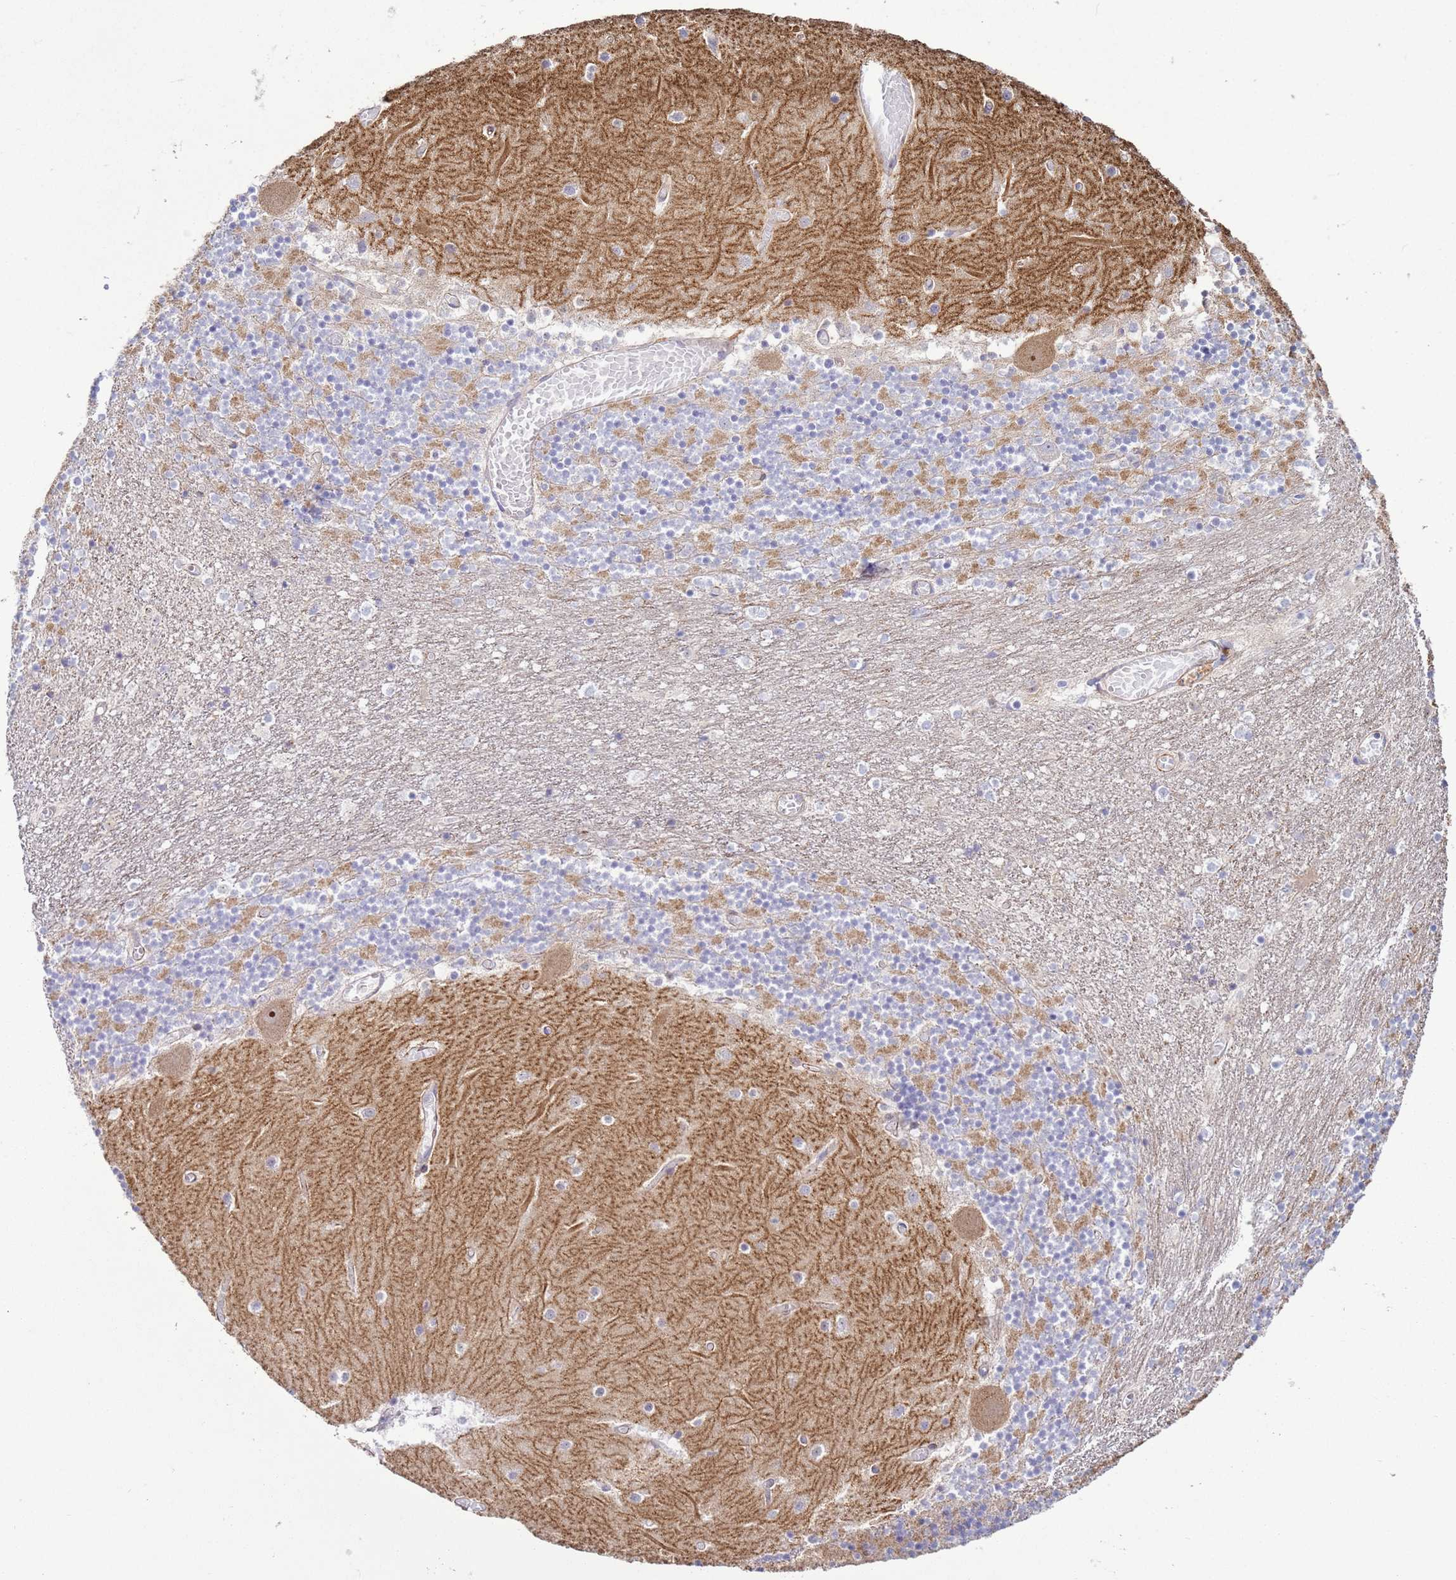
{"staining": {"intensity": "moderate", "quantity": "25%-75%", "location": "cytoplasmic/membranous"}, "tissue": "cerebellum", "cell_type": "Cells in granular layer", "image_type": "normal", "snomed": [{"axis": "morphology", "description": "Normal tissue, NOS"}, {"axis": "topography", "description": "Cerebellum"}], "caption": "An image of cerebellum stained for a protein displays moderate cytoplasmic/membranous brown staining in cells in granular layer. (DAB (3,3'-diaminobenzidine) IHC with brightfield microscopy, high magnification).", "gene": "HEATR1", "patient": {"sex": "female", "age": 28}}